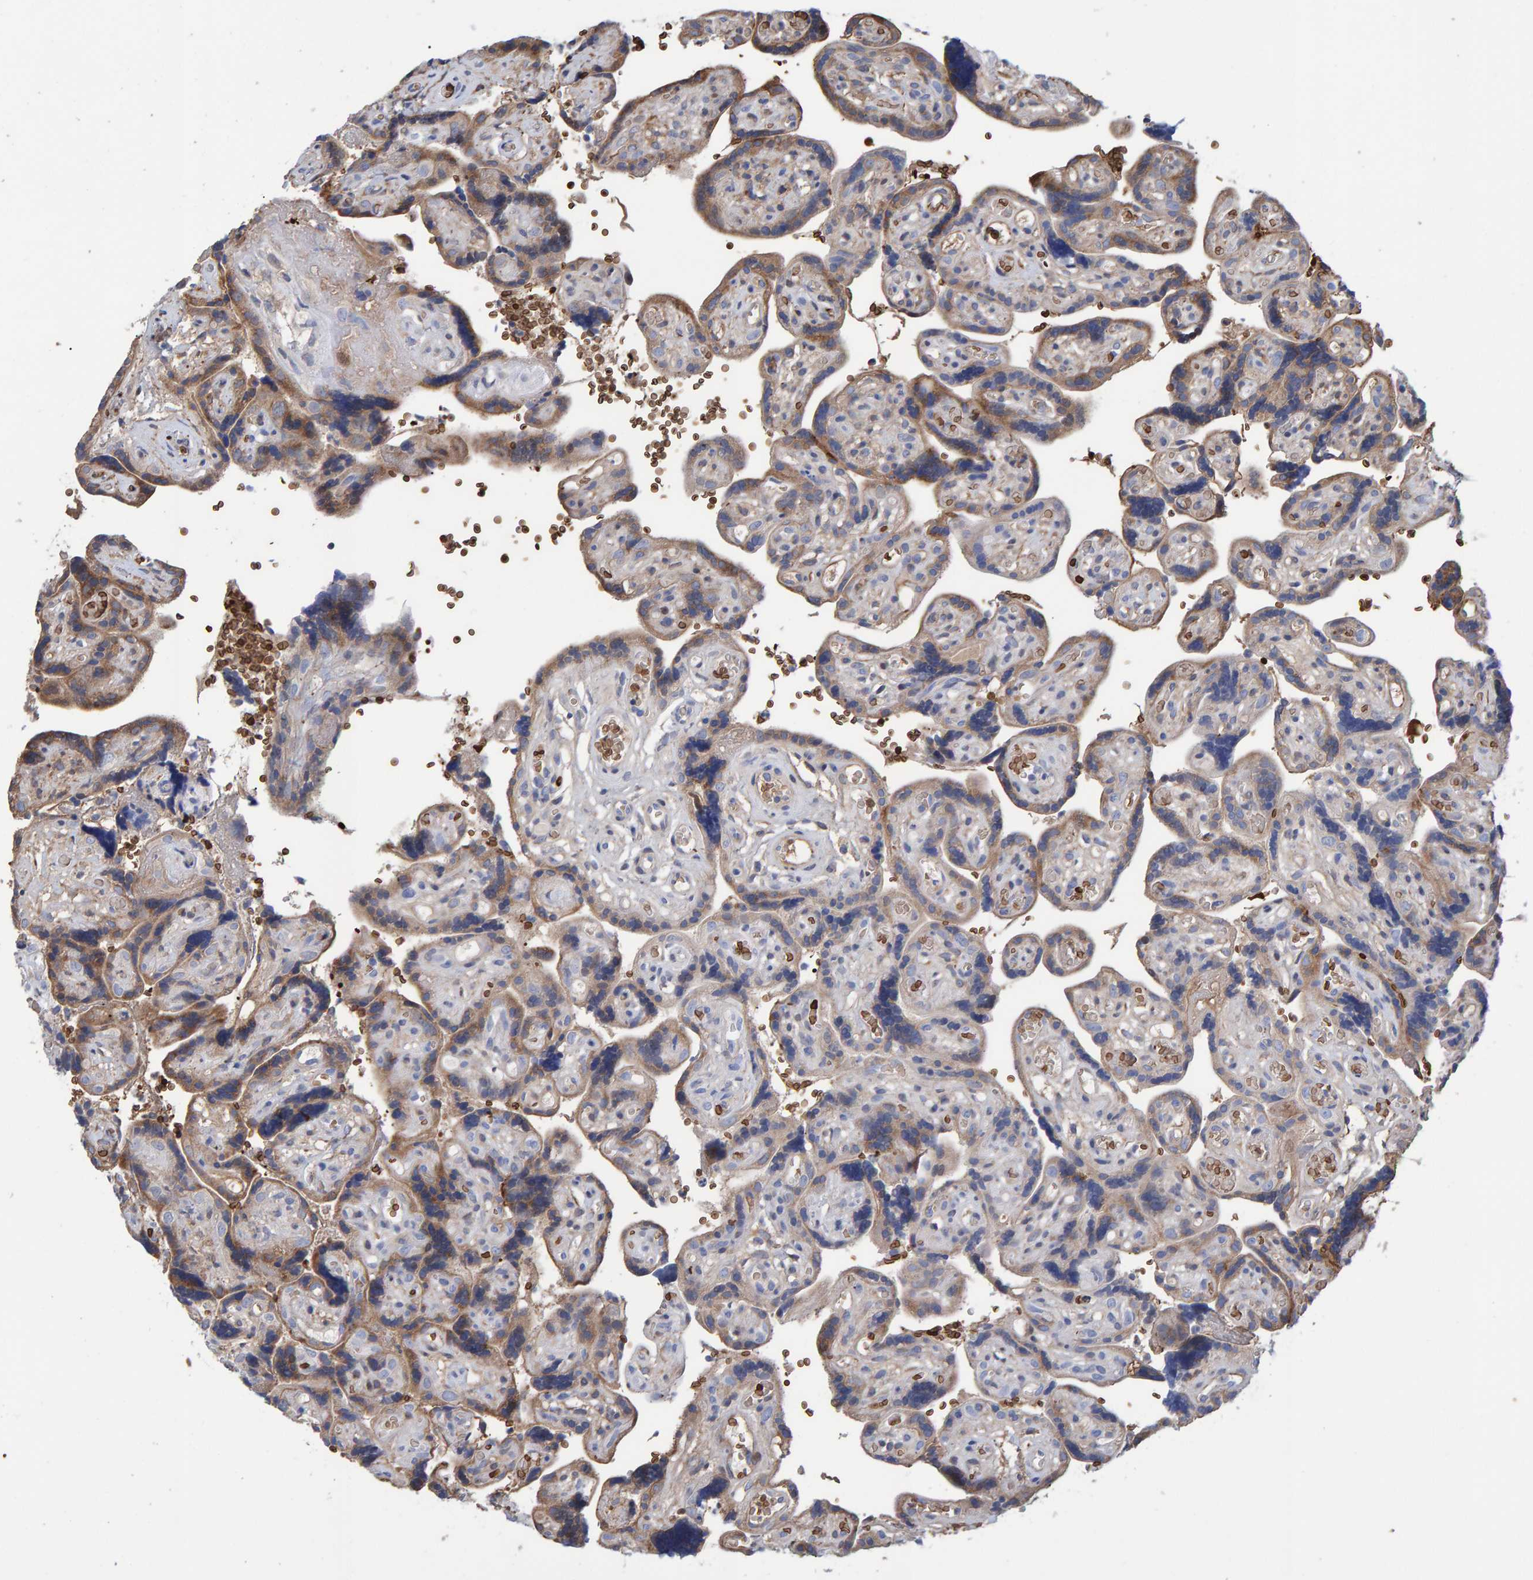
{"staining": {"intensity": "weak", "quantity": ">75%", "location": "cytoplasmic/membranous"}, "tissue": "placenta", "cell_type": "Decidual cells", "image_type": "normal", "snomed": [{"axis": "morphology", "description": "Normal tissue, NOS"}, {"axis": "topography", "description": "Placenta"}], "caption": "Placenta stained with DAB (3,3'-diaminobenzidine) immunohistochemistry (IHC) demonstrates low levels of weak cytoplasmic/membranous expression in approximately >75% of decidual cells.", "gene": "VPS9D1", "patient": {"sex": "female", "age": 30}}